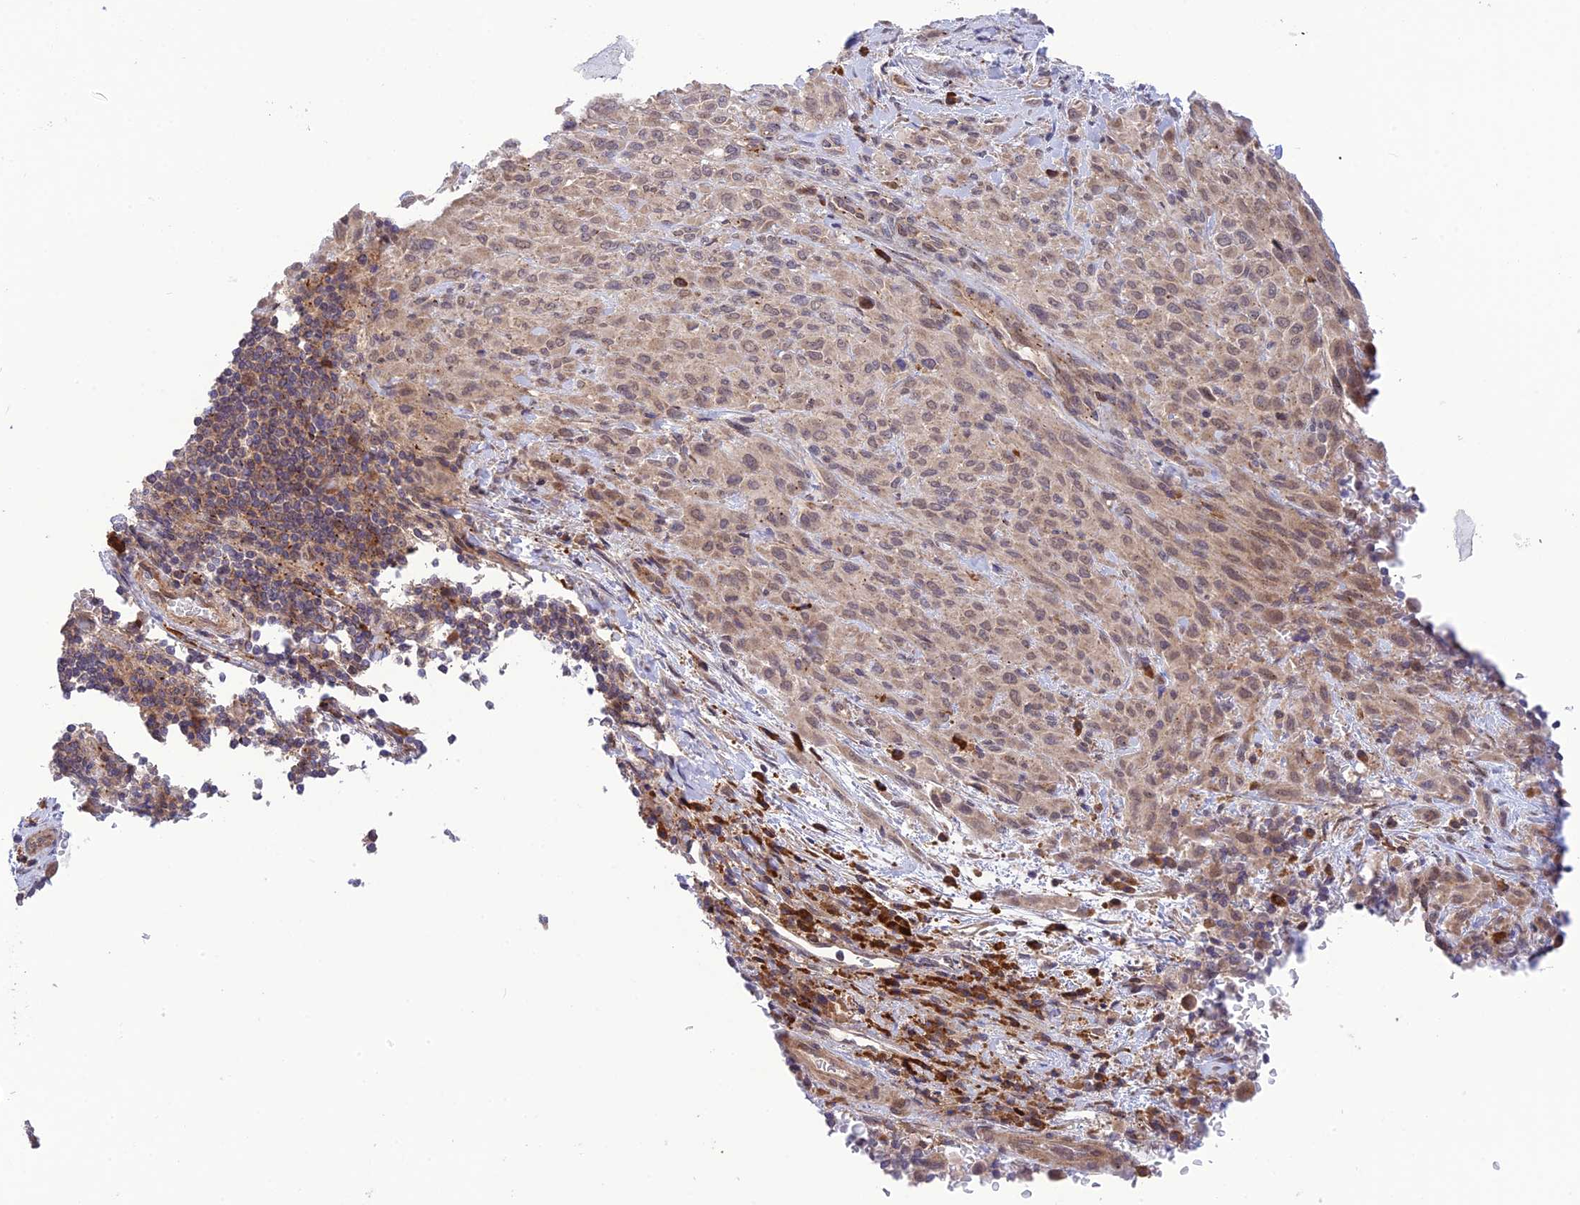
{"staining": {"intensity": "weak", "quantity": ">75%", "location": "nuclear"}, "tissue": "melanoma", "cell_type": "Tumor cells", "image_type": "cancer", "snomed": [{"axis": "morphology", "description": "Malignant melanoma, Metastatic site"}, {"axis": "topography", "description": "Skin"}], "caption": "Immunohistochemical staining of human melanoma reveals weak nuclear protein expression in approximately >75% of tumor cells.", "gene": "UROS", "patient": {"sex": "female", "age": 81}}